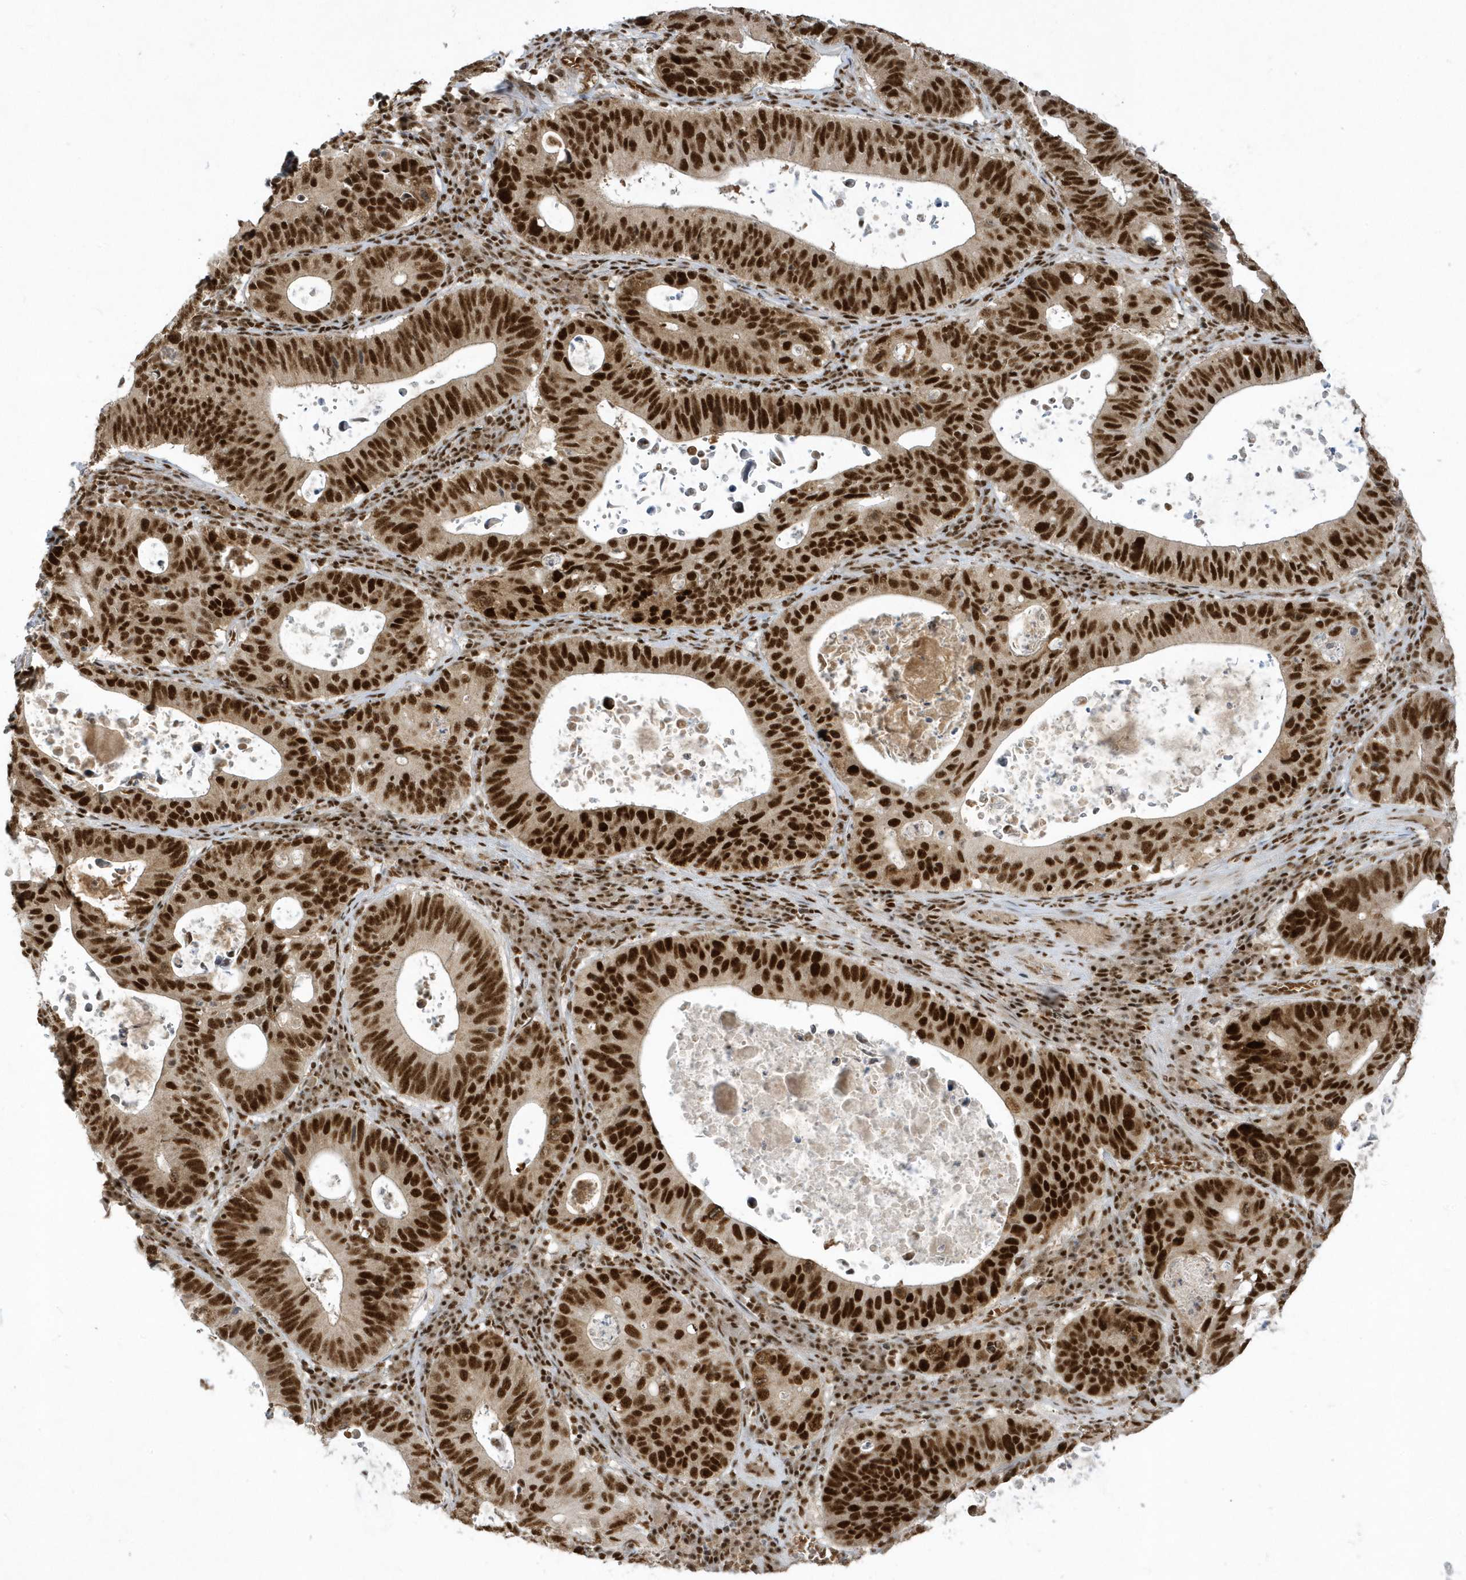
{"staining": {"intensity": "strong", "quantity": ">75%", "location": "nuclear"}, "tissue": "stomach cancer", "cell_type": "Tumor cells", "image_type": "cancer", "snomed": [{"axis": "morphology", "description": "Adenocarcinoma, NOS"}, {"axis": "topography", "description": "Stomach"}], "caption": "Immunohistochemistry (IHC) image of neoplastic tissue: stomach adenocarcinoma stained using IHC displays high levels of strong protein expression localized specifically in the nuclear of tumor cells, appearing as a nuclear brown color.", "gene": "PPIL2", "patient": {"sex": "male", "age": 59}}